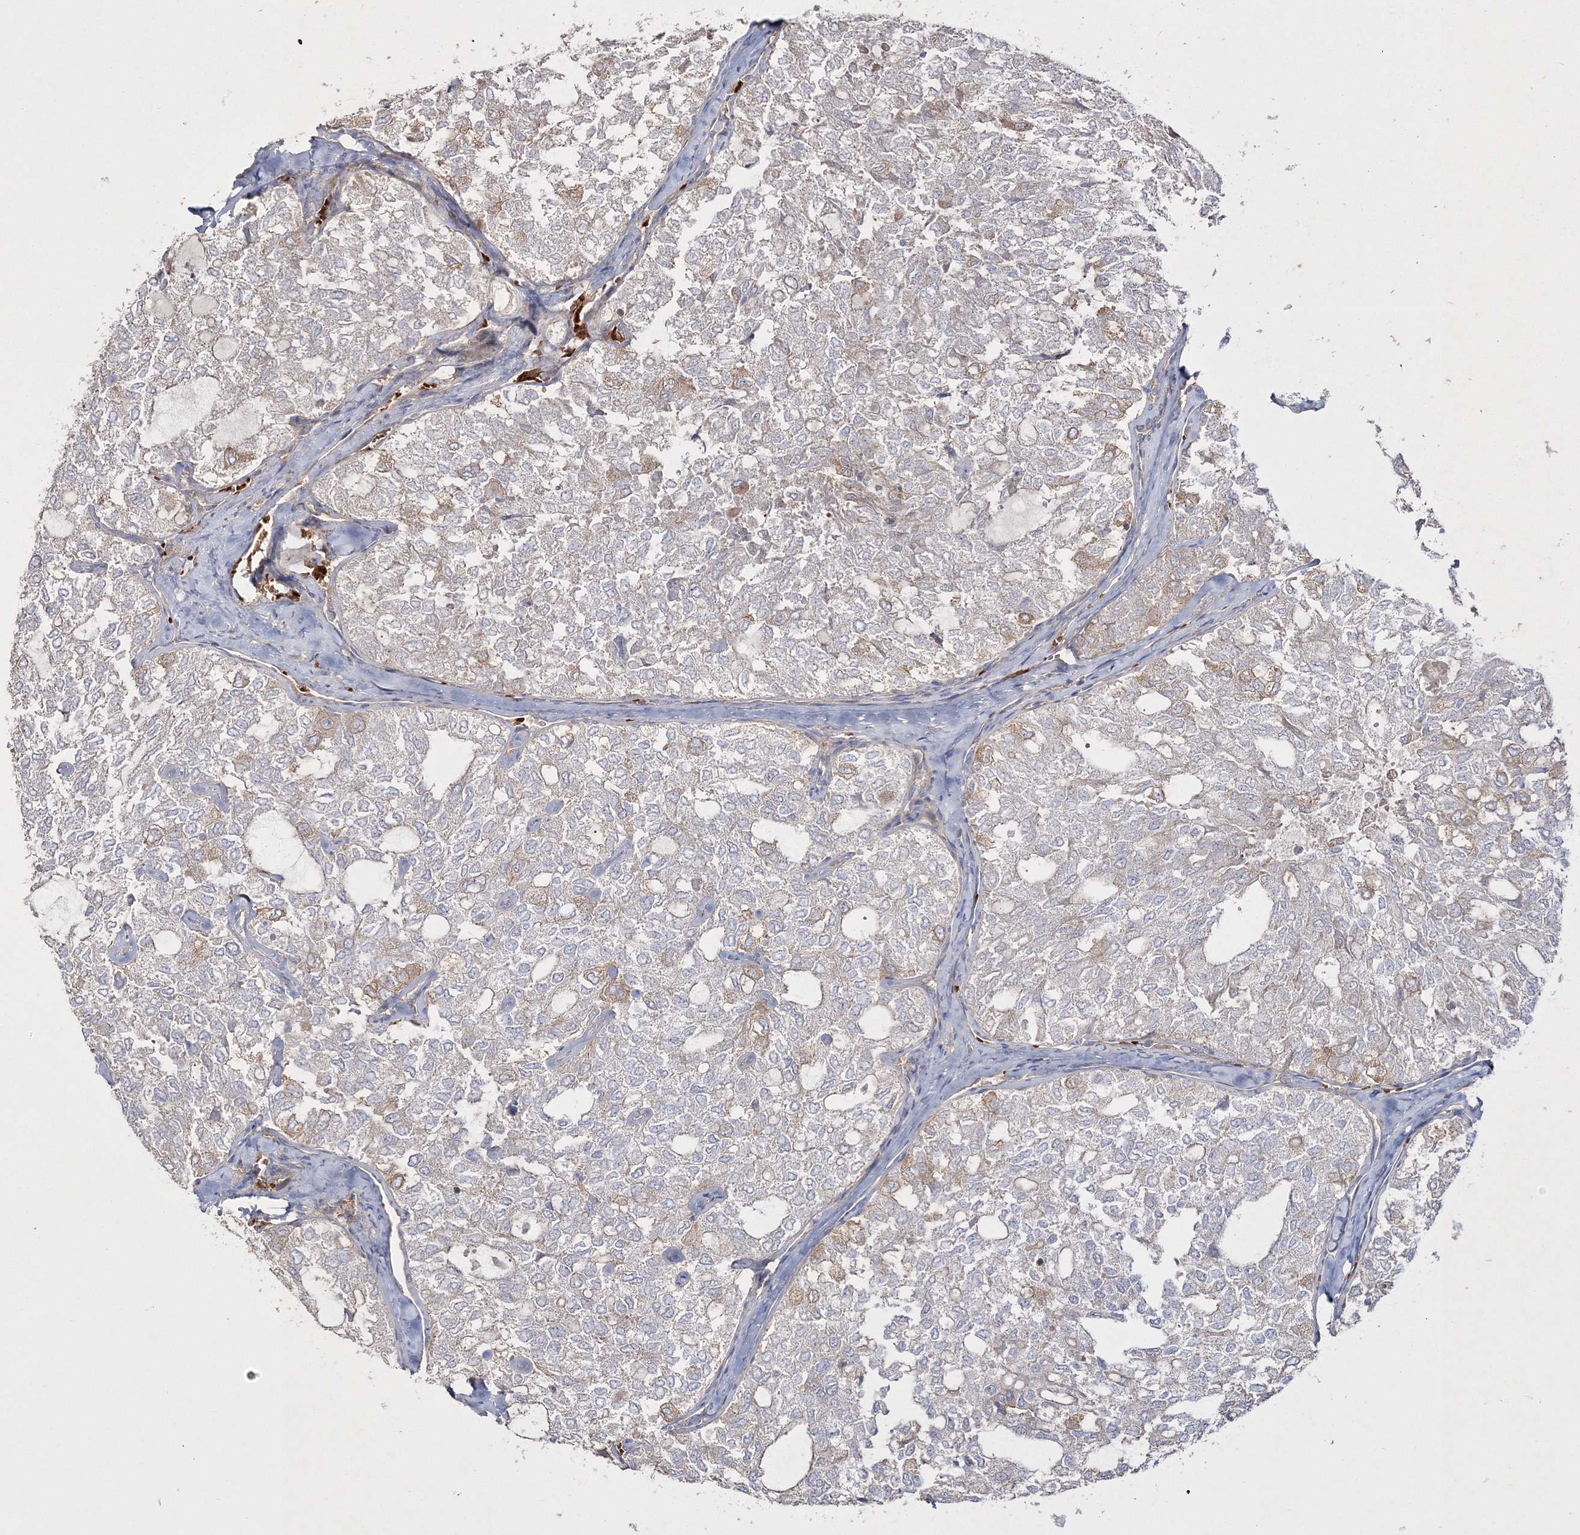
{"staining": {"intensity": "weak", "quantity": "<25%", "location": "cytoplasmic/membranous"}, "tissue": "thyroid cancer", "cell_type": "Tumor cells", "image_type": "cancer", "snomed": [{"axis": "morphology", "description": "Follicular adenoma carcinoma, NOS"}, {"axis": "topography", "description": "Thyroid gland"}], "caption": "DAB (3,3'-diaminobenzidine) immunohistochemical staining of thyroid follicular adenoma carcinoma shows no significant staining in tumor cells.", "gene": "ZSWIM6", "patient": {"sex": "male", "age": 75}}